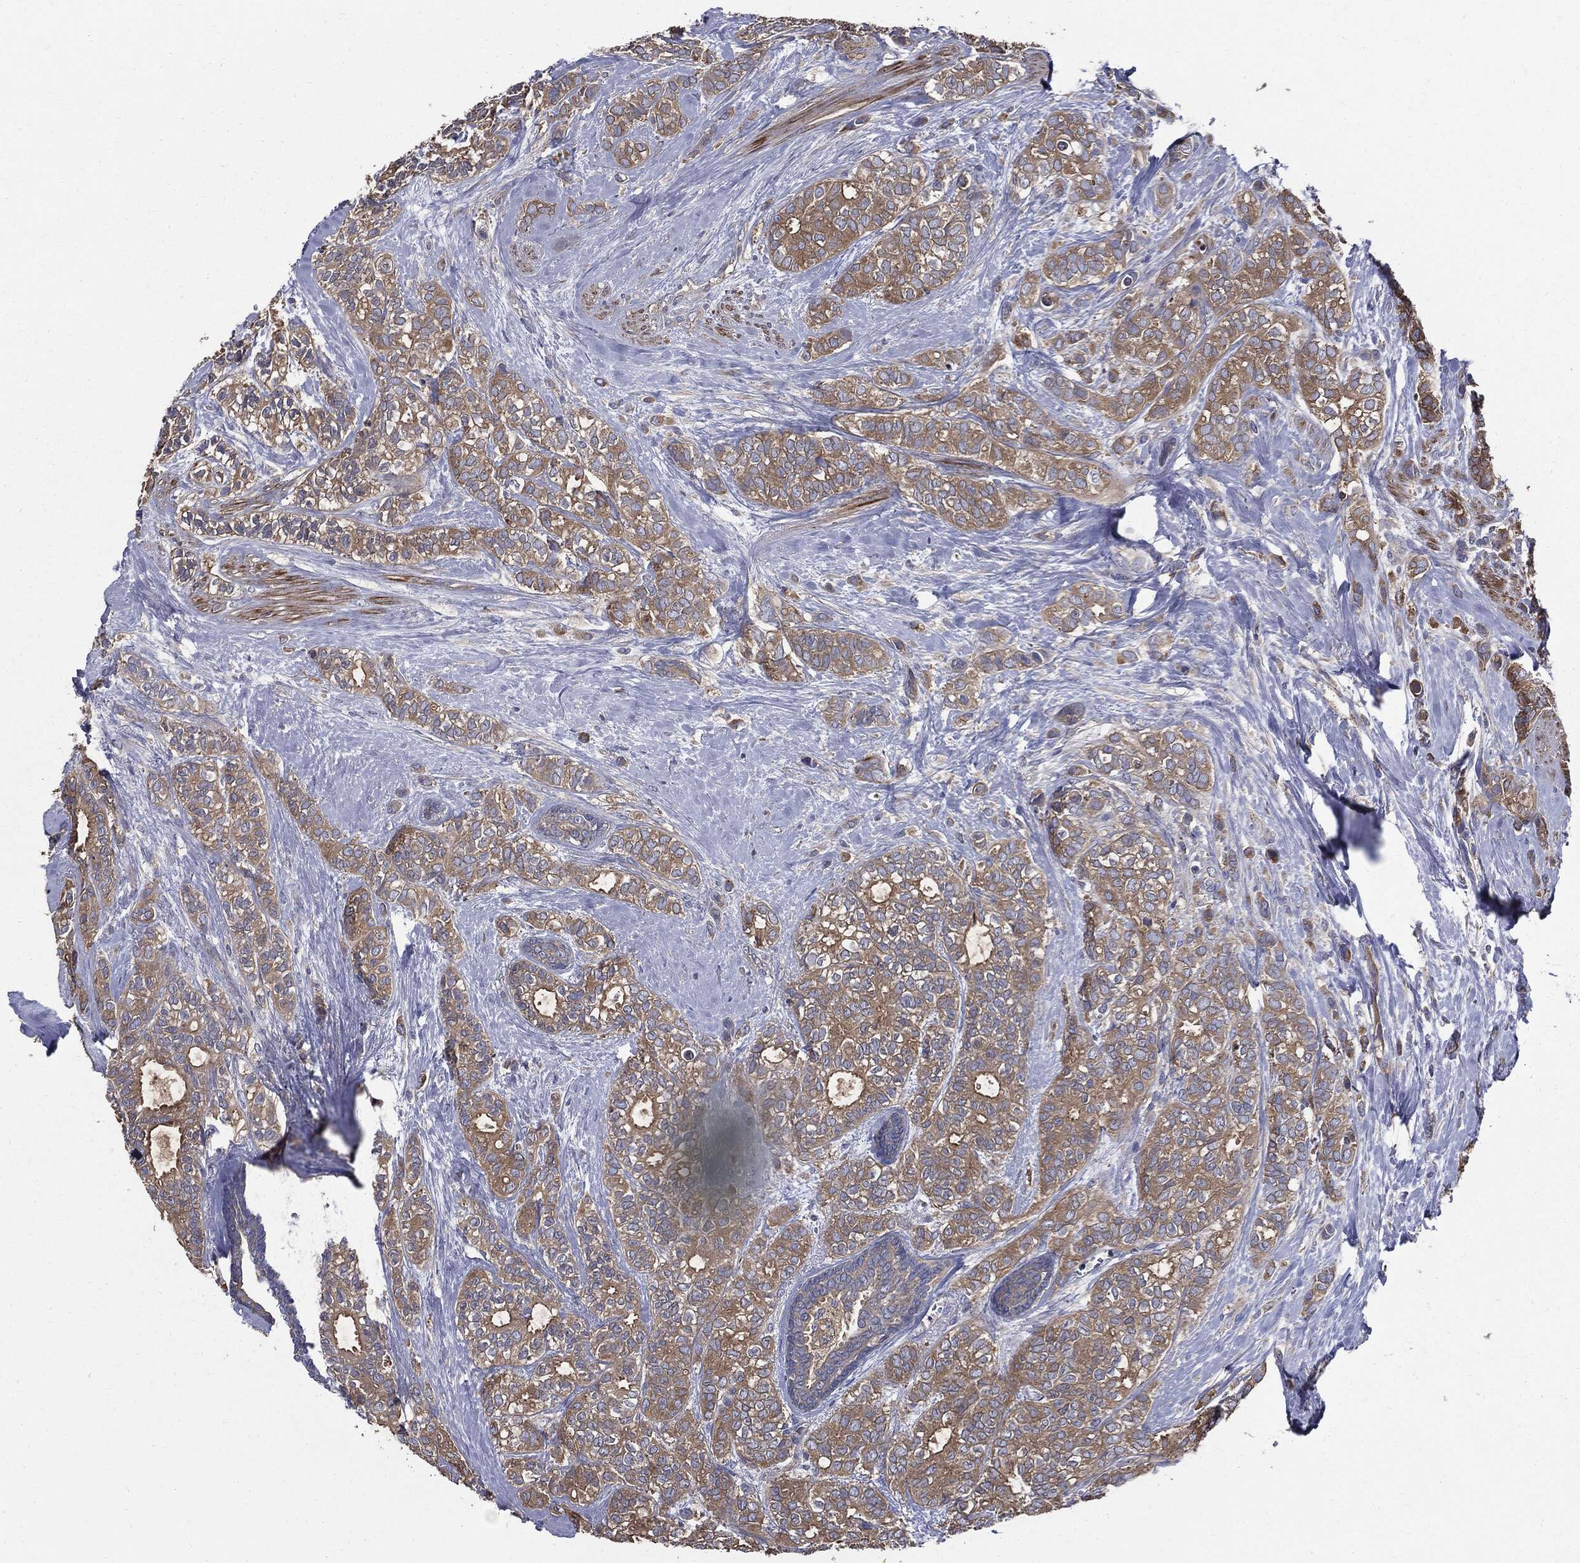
{"staining": {"intensity": "moderate", "quantity": ">75%", "location": "cytoplasmic/membranous"}, "tissue": "breast cancer", "cell_type": "Tumor cells", "image_type": "cancer", "snomed": [{"axis": "morphology", "description": "Duct carcinoma"}, {"axis": "topography", "description": "Breast"}], "caption": "Breast invasive ductal carcinoma stained with a protein marker displays moderate staining in tumor cells.", "gene": "PDCD6IP", "patient": {"sex": "female", "age": 71}}